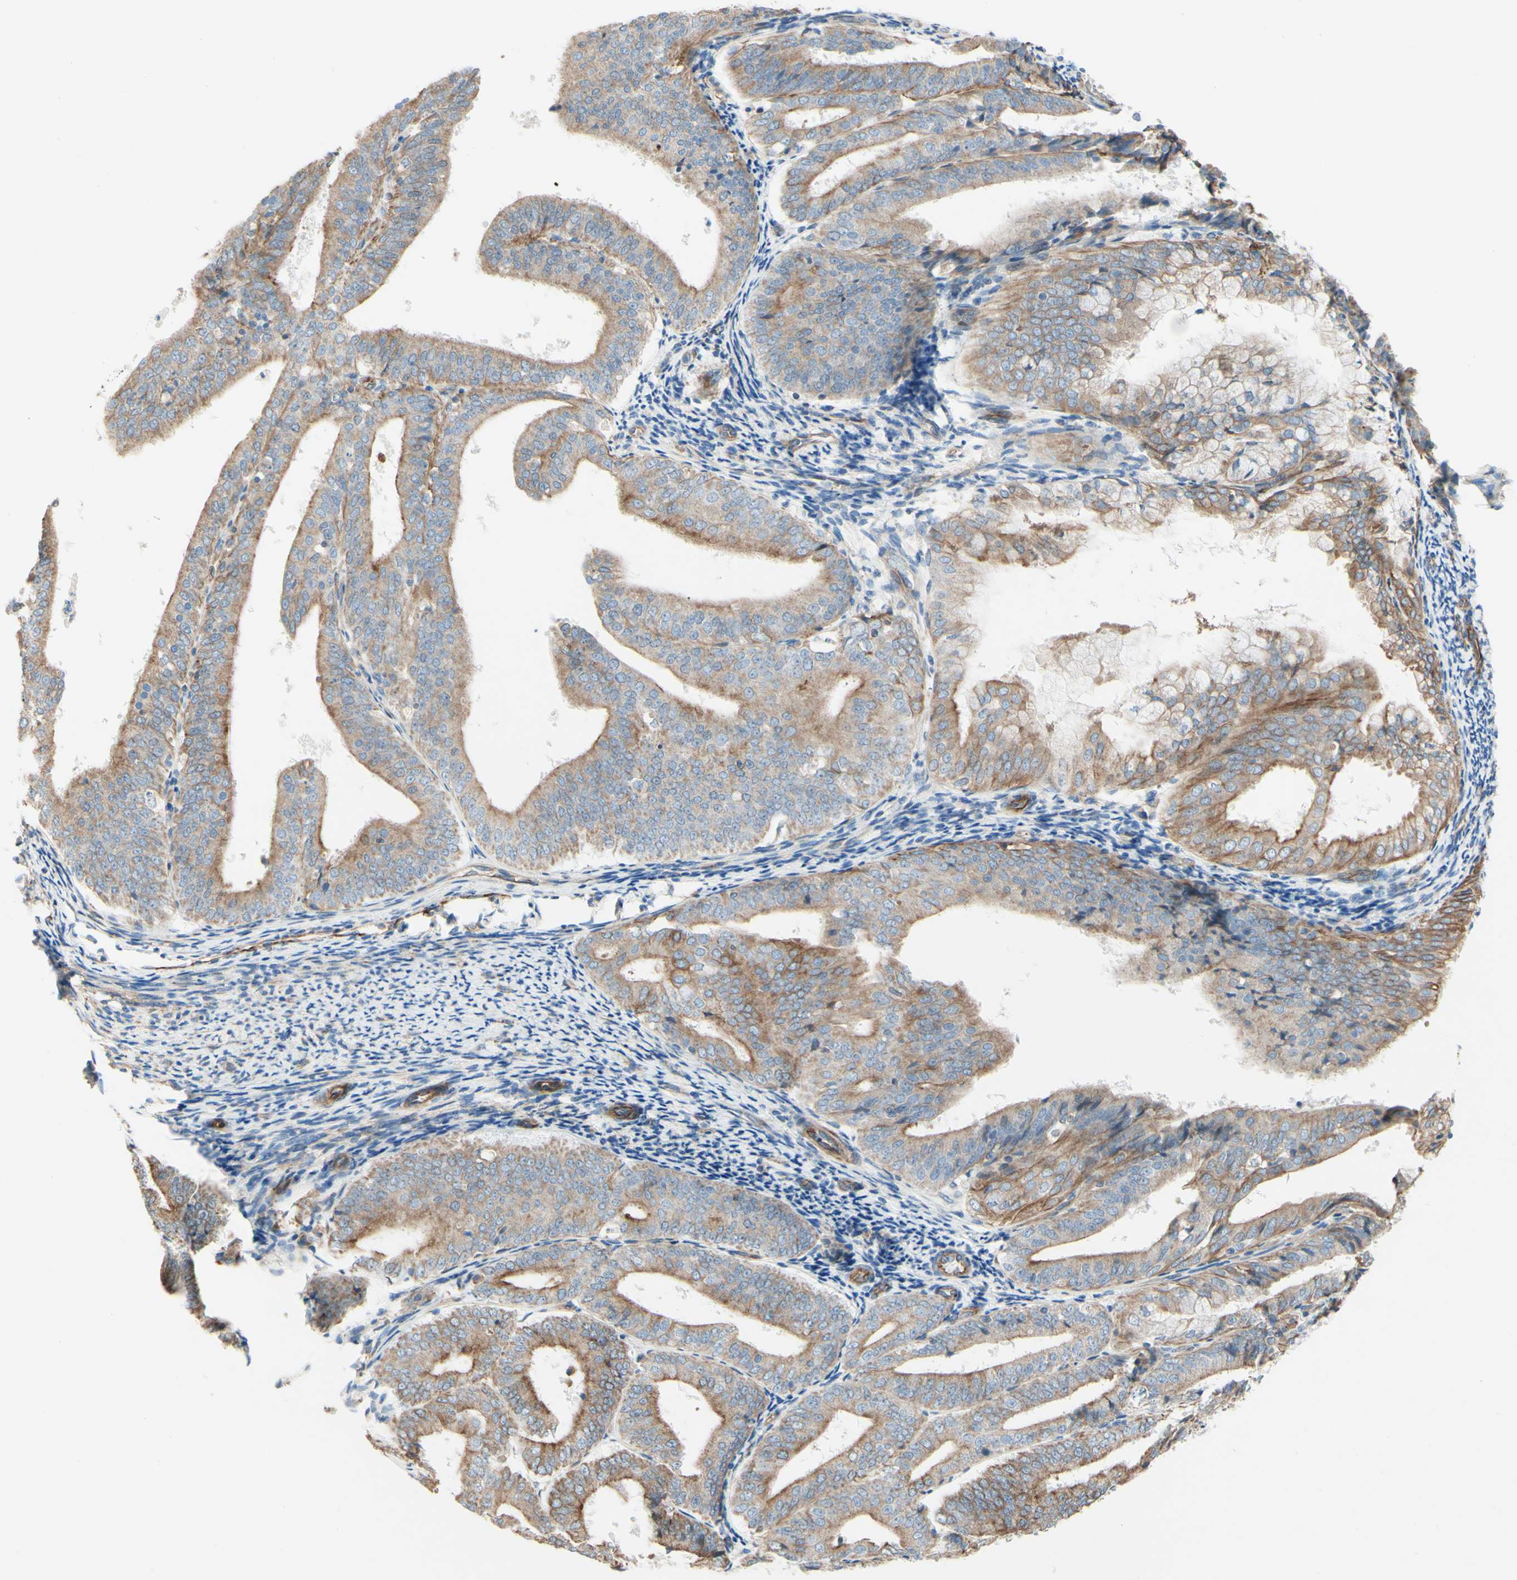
{"staining": {"intensity": "weak", "quantity": ">75%", "location": "cytoplasmic/membranous"}, "tissue": "endometrial cancer", "cell_type": "Tumor cells", "image_type": "cancer", "snomed": [{"axis": "morphology", "description": "Adenocarcinoma, NOS"}, {"axis": "topography", "description": "Endometrium"}], "caption": "Endometrial adenocarcinoma was stained to show a protein in brown. There is low levels of weak cytoplasmic/membranous positivity in approximately >75% of tumor cells.", "gene": "ENDOD1", "patient": {"sex": "female", "age": 63}}